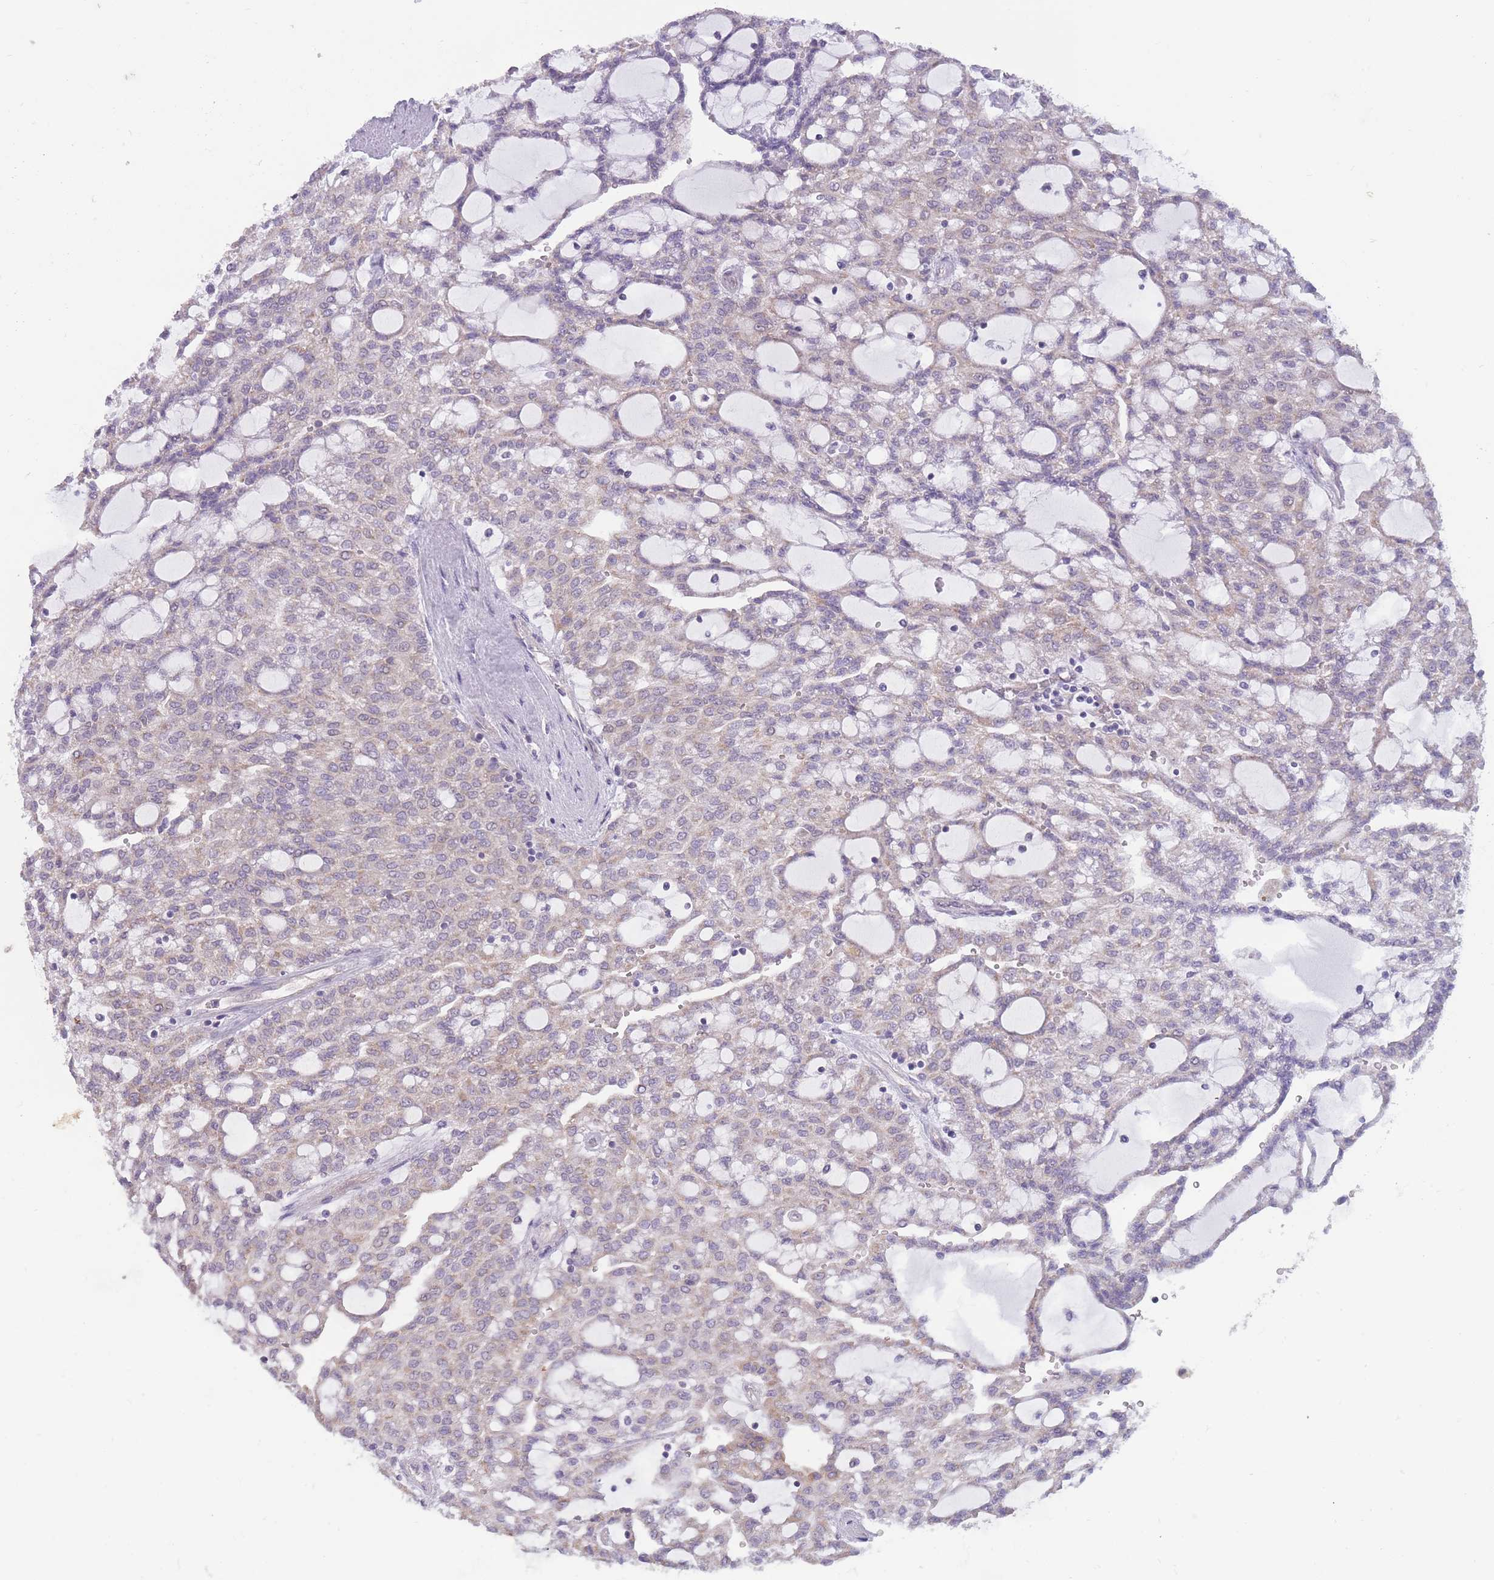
{"staining": {"intensity": "weak", "quantity": ">75%", "location": "cytoplasmic/membranous"}, "tissue": "renal cancer", "cell_type": "Tumor cells", "image_type": "cancer", "snomed": [{"axis": "morphology", "description": "Adenocarcinoma, NOS"}, {"axis": "topography", "description": "Kidney"}], "caption": "A low amount of weak cytoplasmic/membranous staining is seen in about >75% of tumor cells in renal cancer (adenocarcinoma) tissue.", "gene": "MRPS18C", "patient": {"sex": "male", "age": 63}}